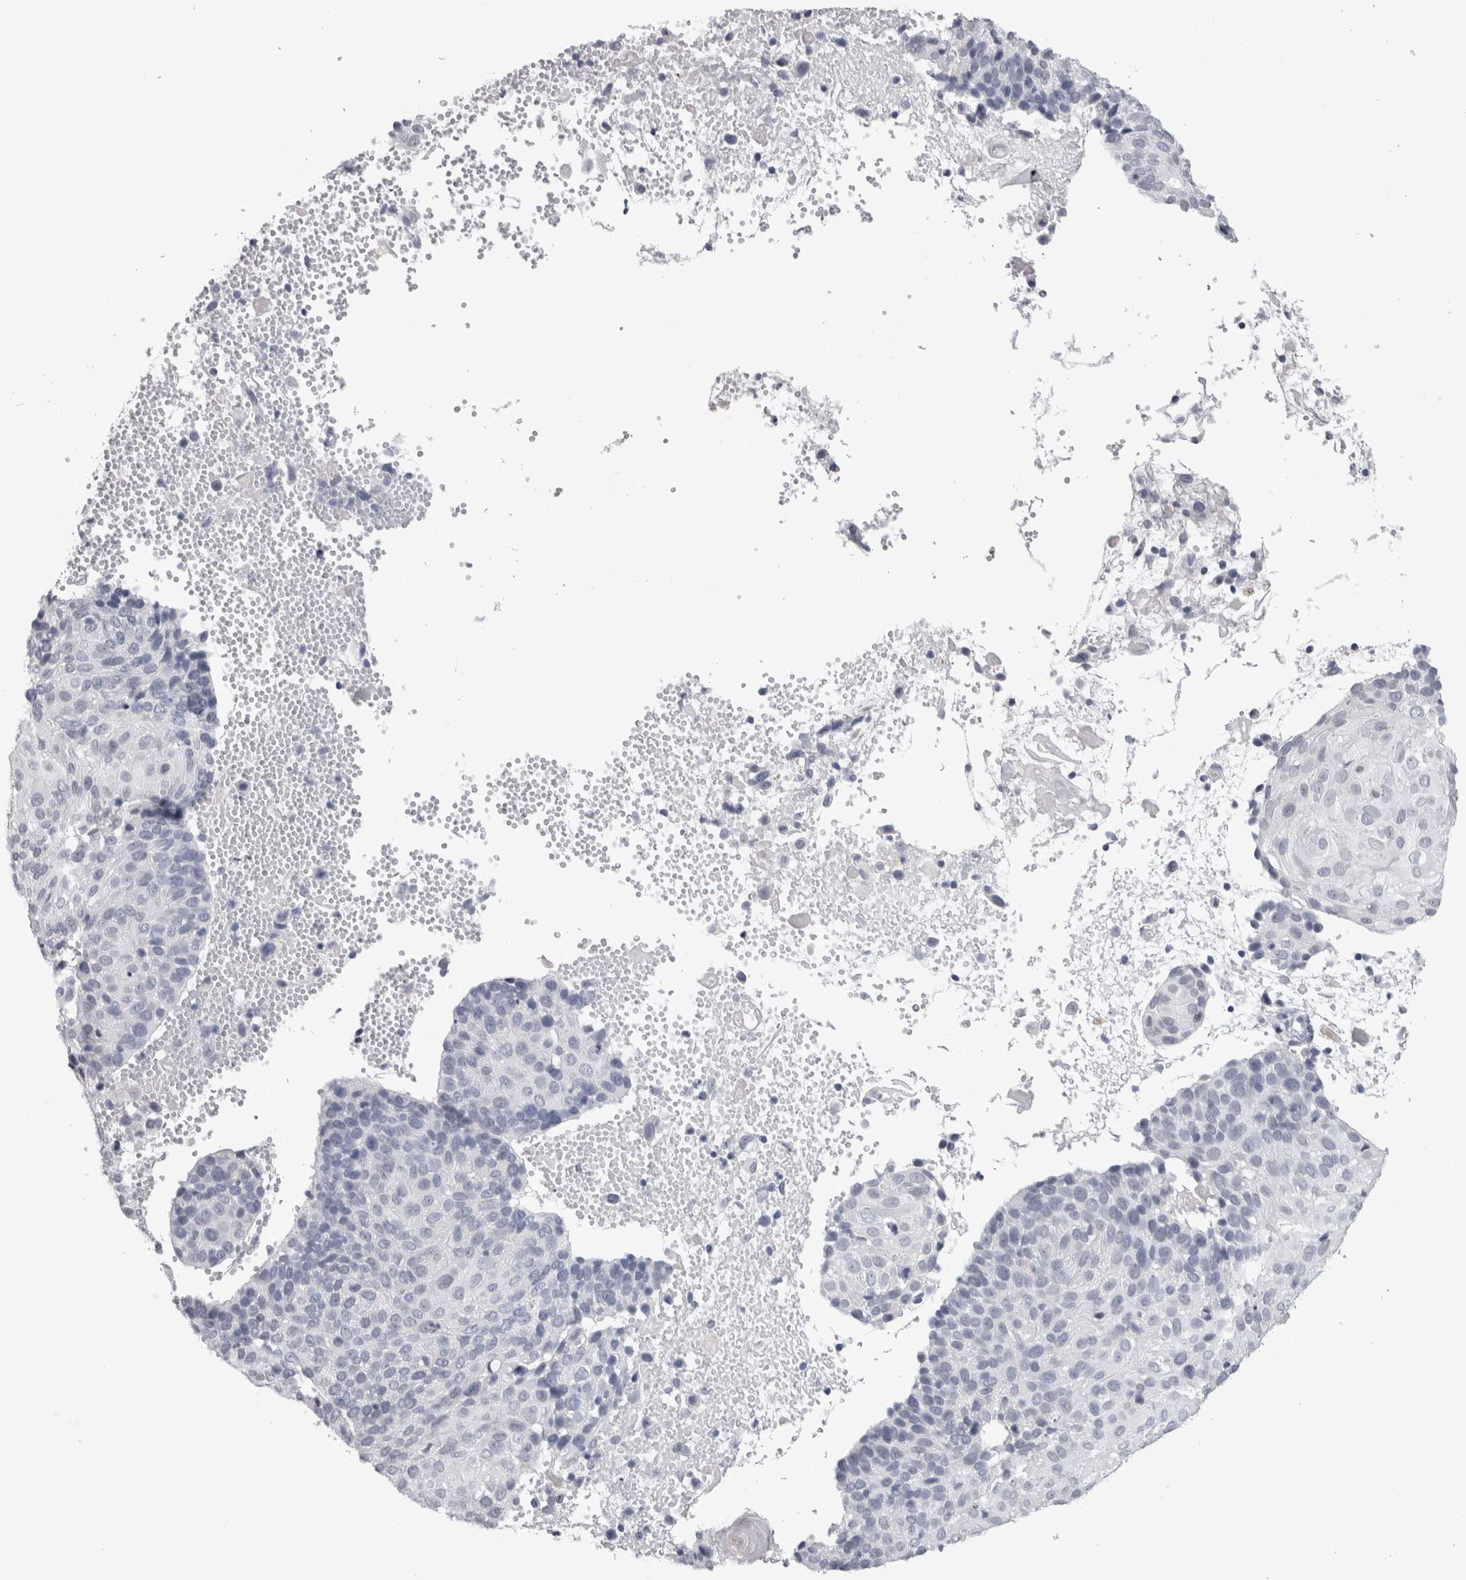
{"staining": {"intensity": "negative", "quantity": "none", "location": "none"}, "tissue": "cervical cancer", "cell_type": "Tumor cells", "image_type": "cancer", "snomed": [{"axis": "morphology", "description": "Squamous cell carcinoma, NOS"}, {"axis": "topography", "description": "Cervix"}], "caption": "Immunohistochemistry photomicrograph of human cervical squamous cell carcinoma stained for a protein (brown), which shows no positivity in tumor cells. (DAB immunohistochemistry visualized using brightfield microscopy, high magnification).", "gene": "ADAM2", "patient": {"sex": "female", "age": 74}}